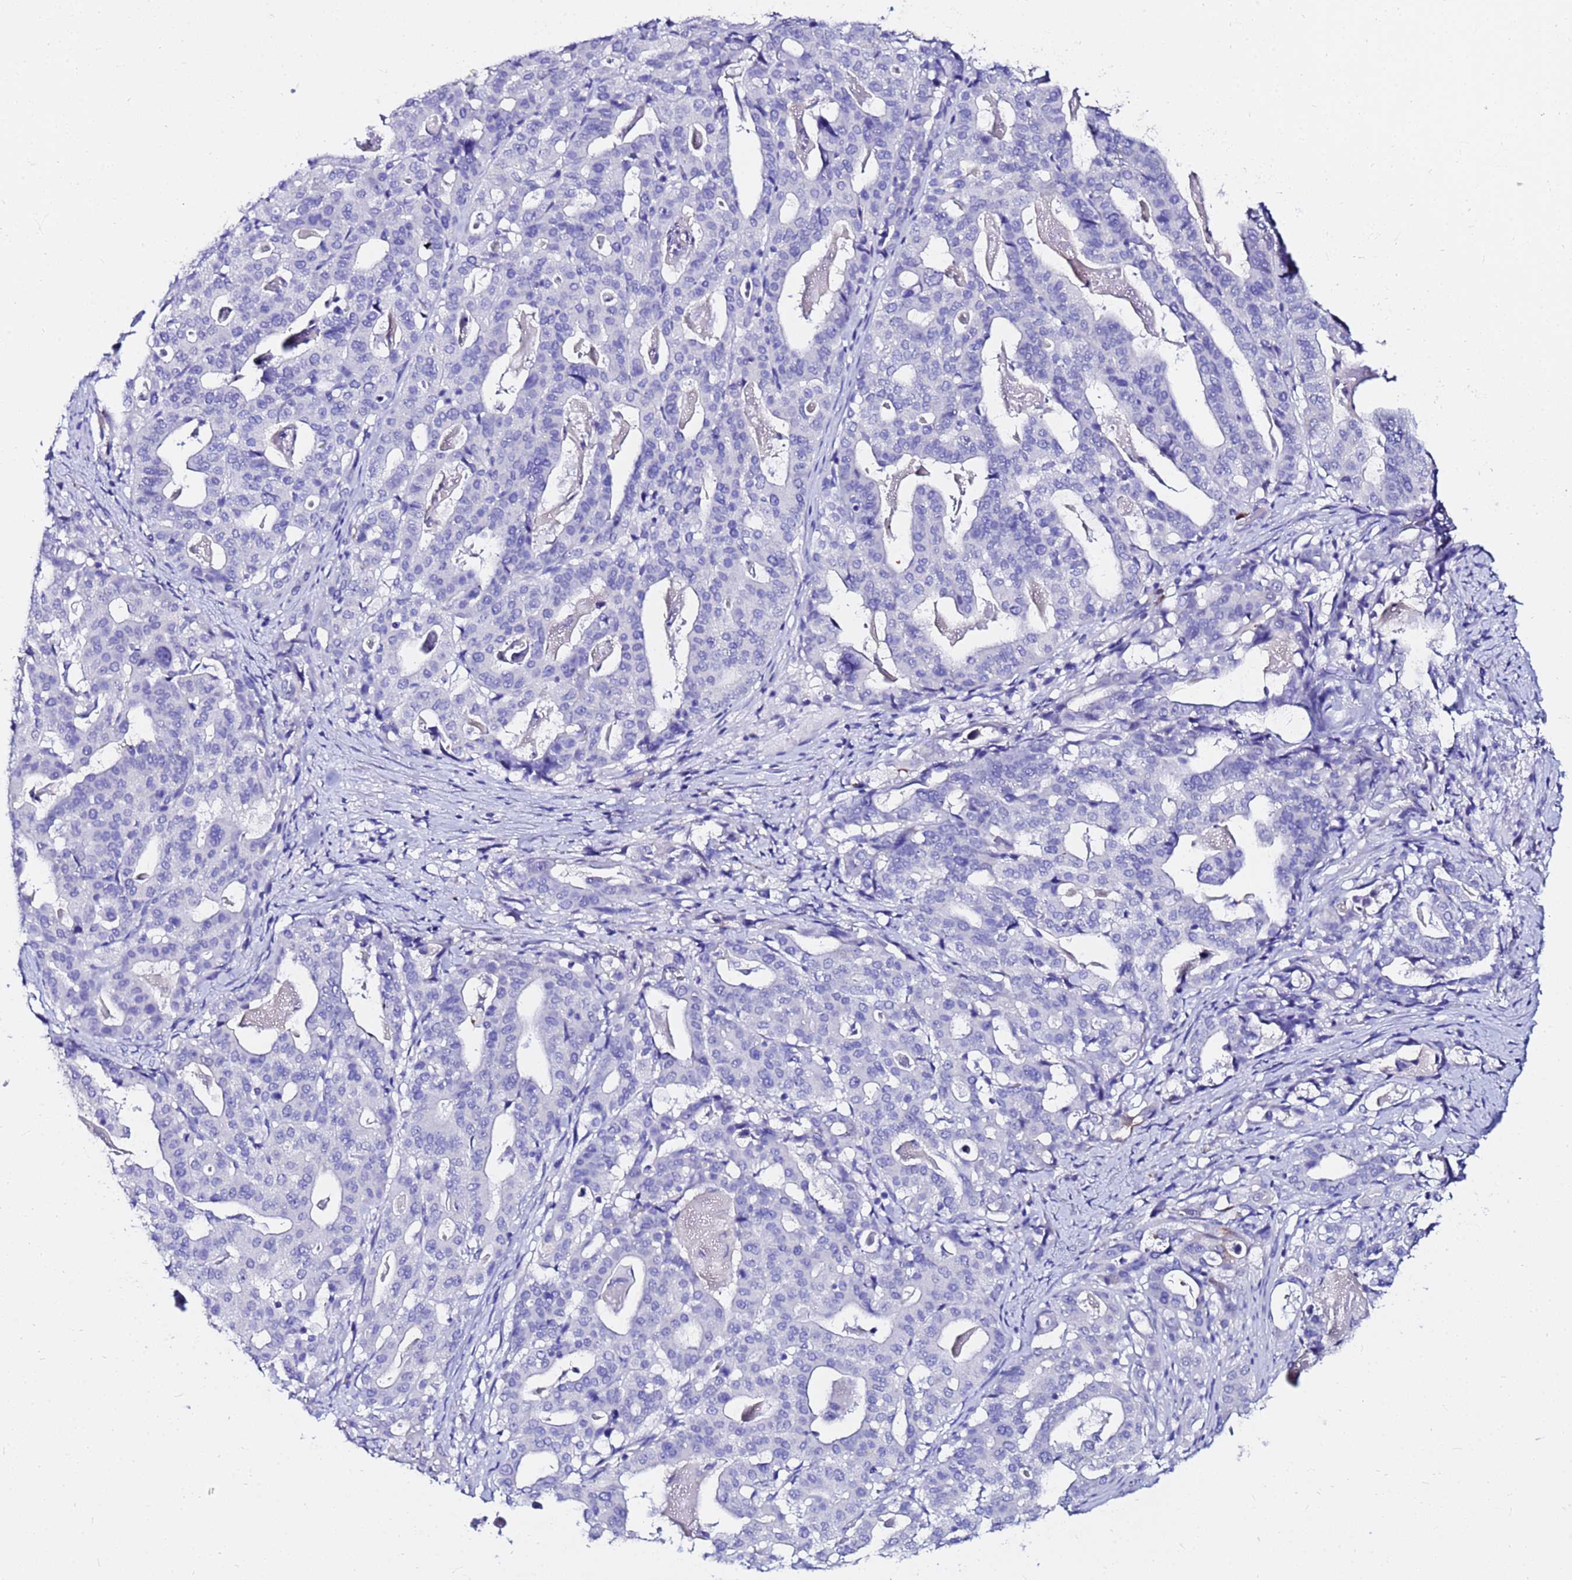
{"staining": {"intensity": "negative", "quantity": "none", "location": "none"}, "tissue": "stomach cancer", "cell_type": "Tumor cells", "image_type": "cancer", "snomed": [{"axis": "morphology", "description": "Adenocarcinoma, NOS"}, {"axis": "topography", "description": "Stomach"}], "caption": "Stomach cancer (adenocarcinoma) stained for a protein using IHC demonstrates no expression tumor cells.", "gene": "PPP1R14C", "patient": {"sex": "male", "age": 48}}